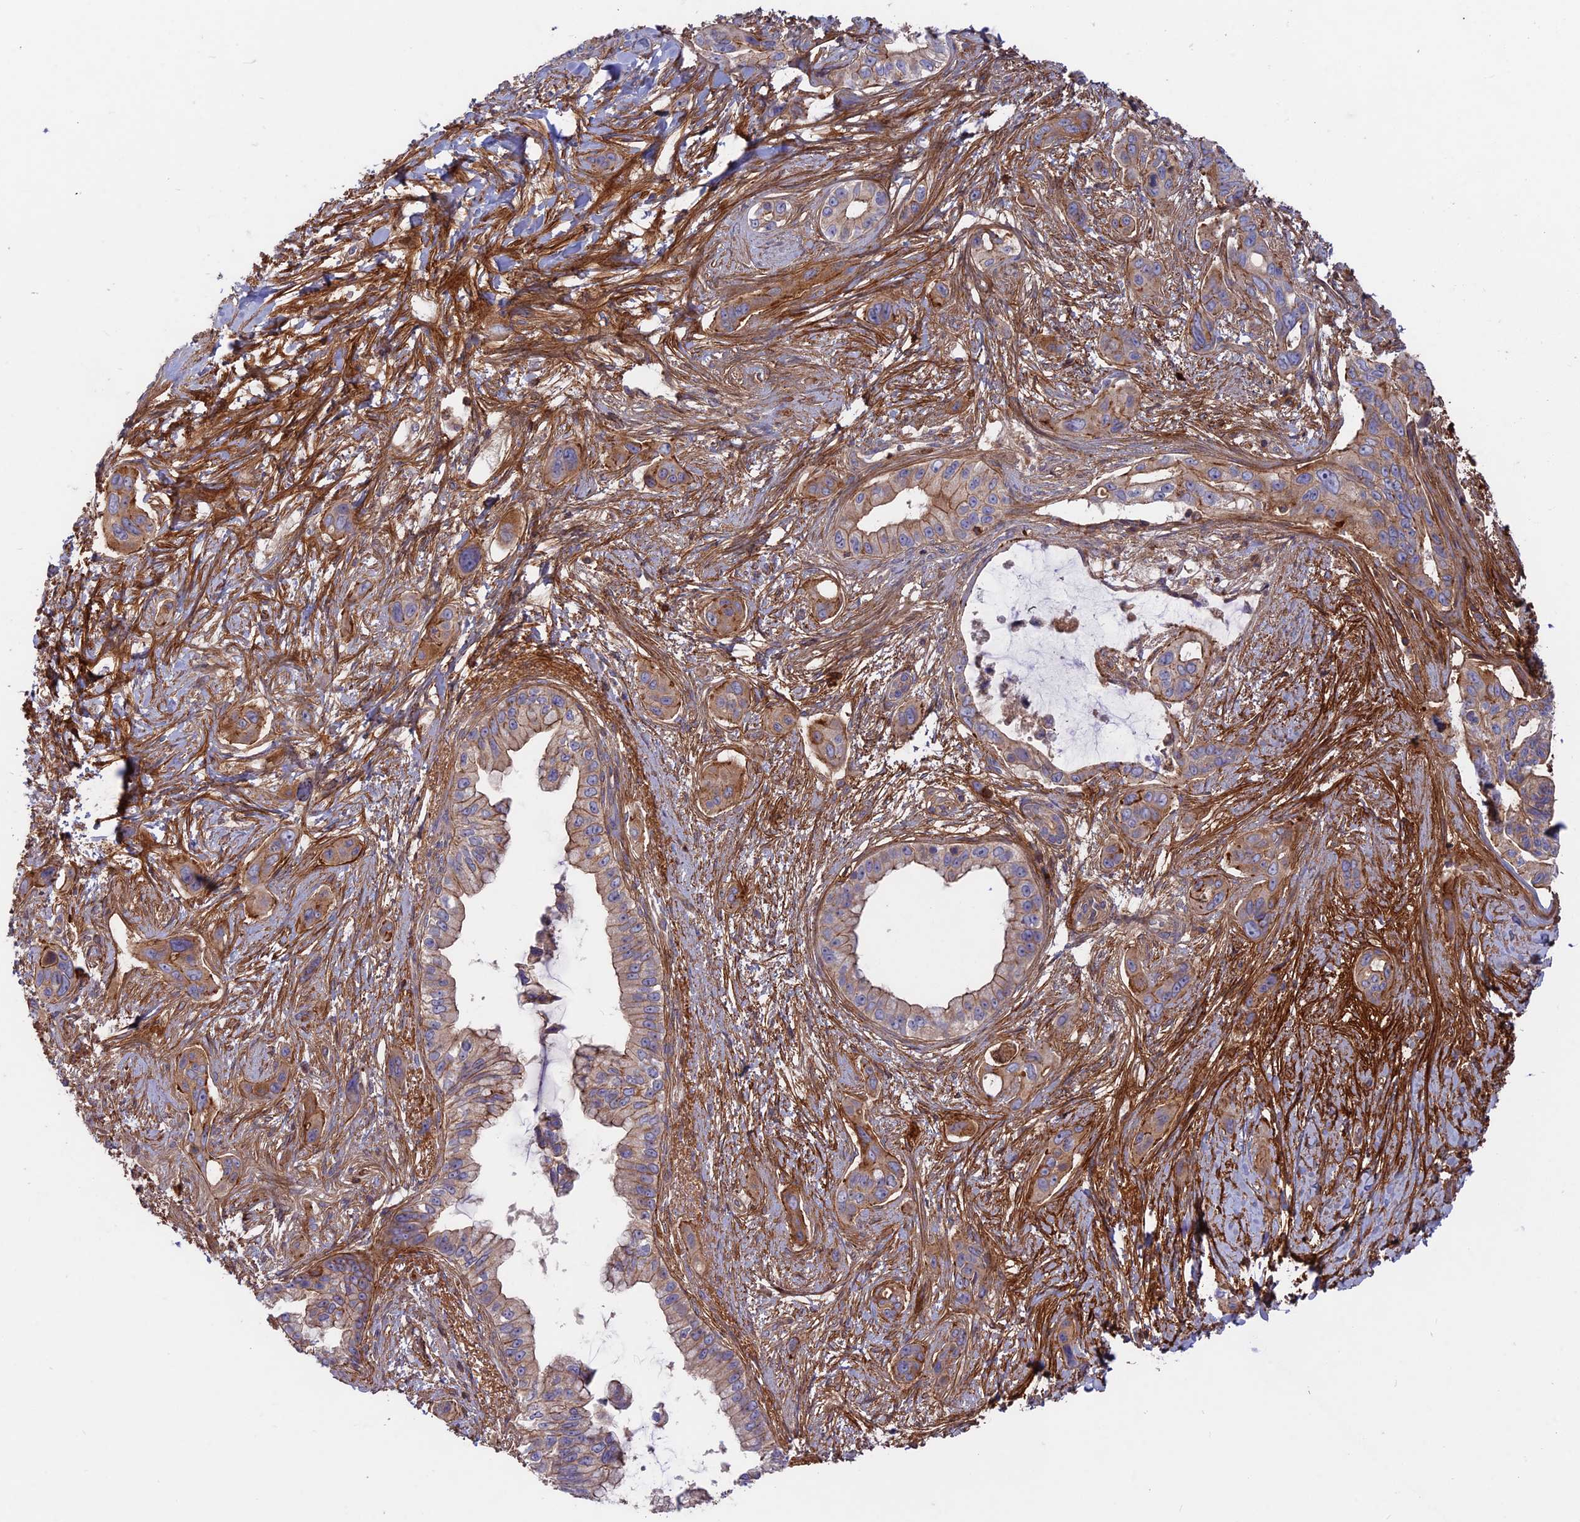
{"staining": {"intensity": "moderate", "quantity": "25%-75%", "location": "cytoplasmic/membranous"}, "tissue": "pancreatic cancer", "cell_type": "Tumor cells", "image_type": "cancer", "snomed": [{"axis": "morphology", "description": "Adenocarcinoma, NOS"}, {"axis": "topography", "description": "Pancreas"}], "caption": "Pancreatic adenocarcinoma tissue displays moderate cytoplasmic/membranous staining in about 25%-75% of tumor cells, visualized by immunohistochemistry. (Brightfield microscopy of DAB IHC at high magnification).", "gene": "CPNE7", "patient": {"sex": "male", "age": 72}}